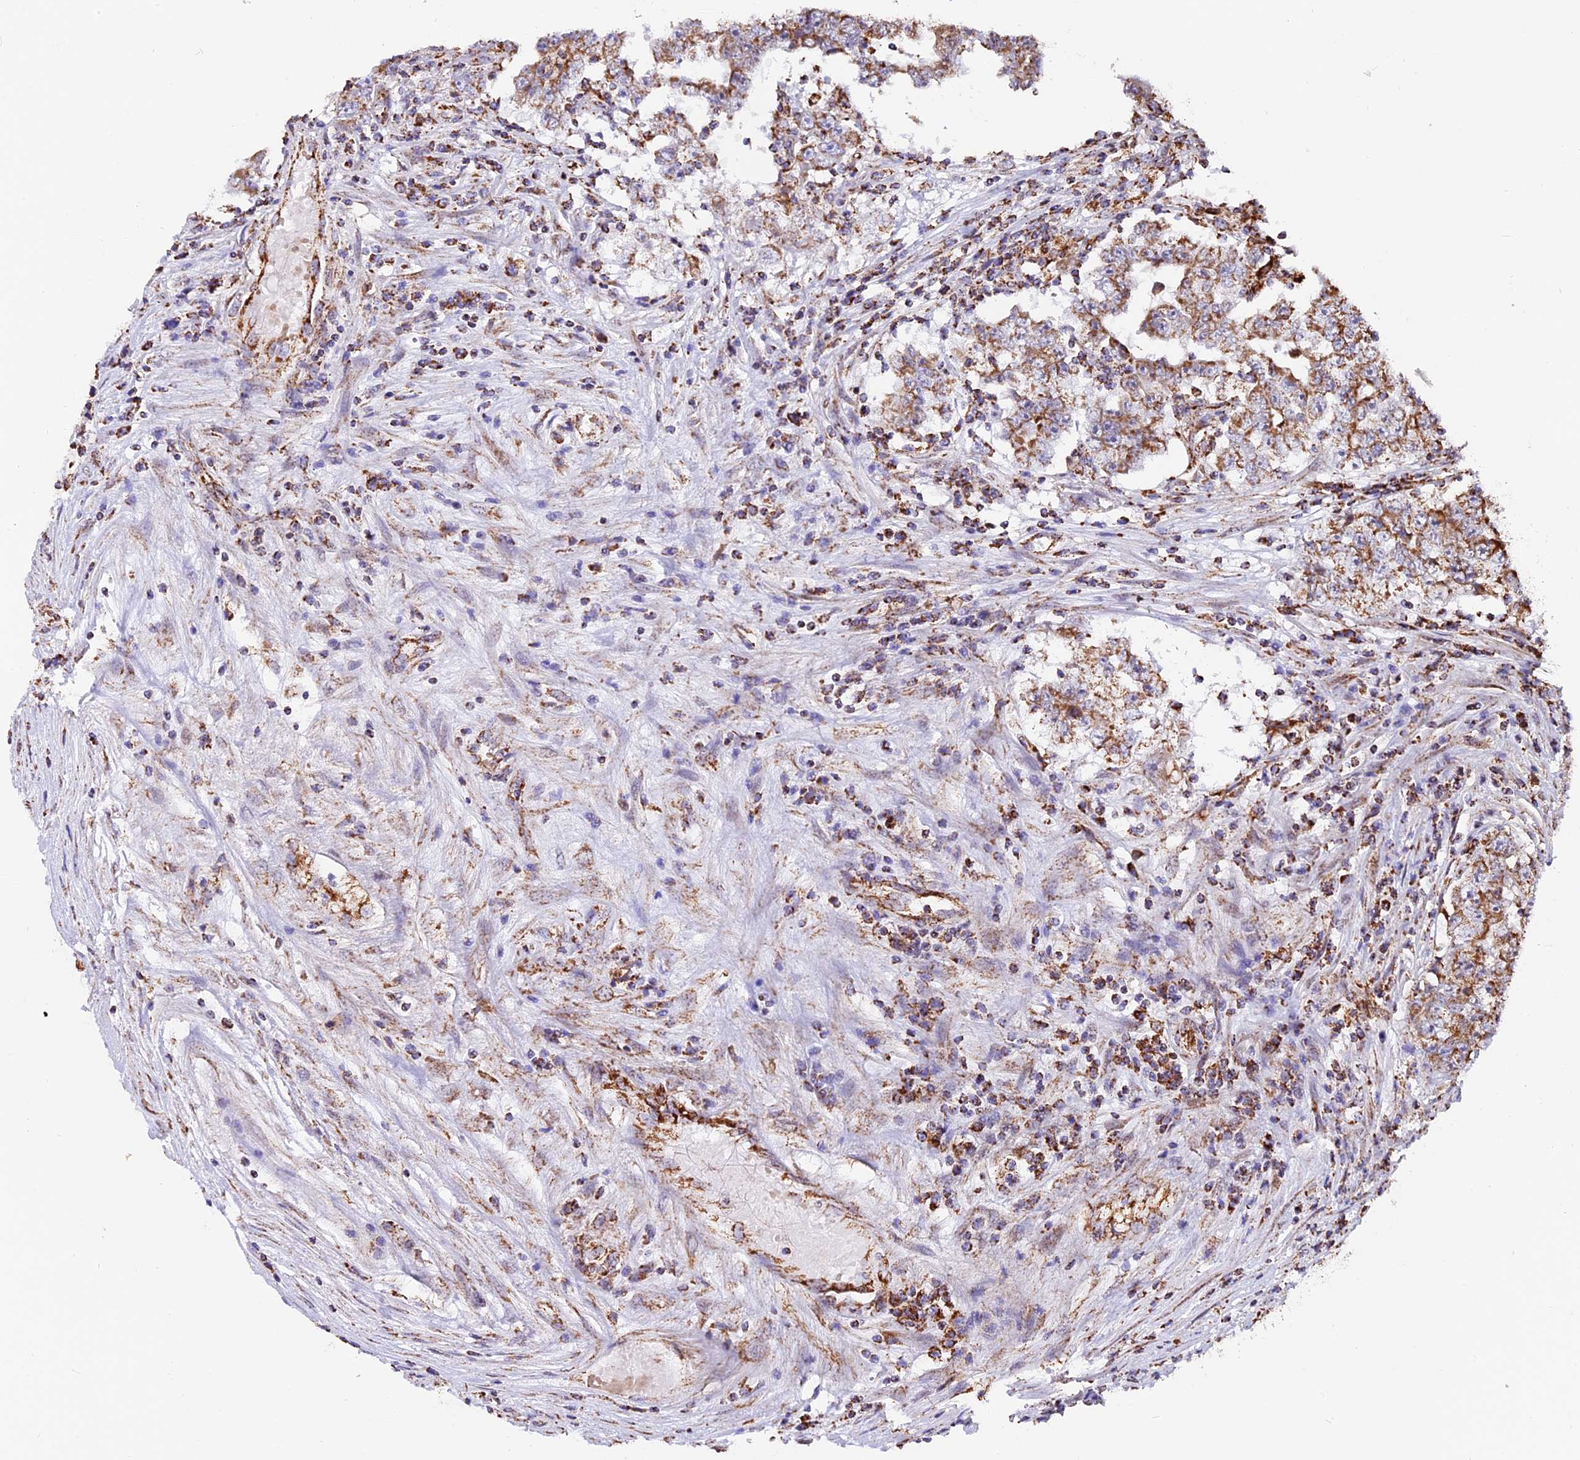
{"staining": {"intensity": "moderate", "quantity": ">75%", "location": "cytoplasmic/membranous"}, "tissue": "testis cancer", "cell_type": "Tumor cells", "image_type": "cancer", "snomed": [{"axis": "morphology", "description": "Carcinoma, Embryonal, NOS"}, {"axis": "topography", "description": "Testis"}], "caption": "An image of embryonal carcinoma (testis) stained for a protein reveals moderate cytoplasmic/membranous brown staining in tumor cells.", "gene": "NDUFA8", "patient": {"sex": "male", "age": 25}}